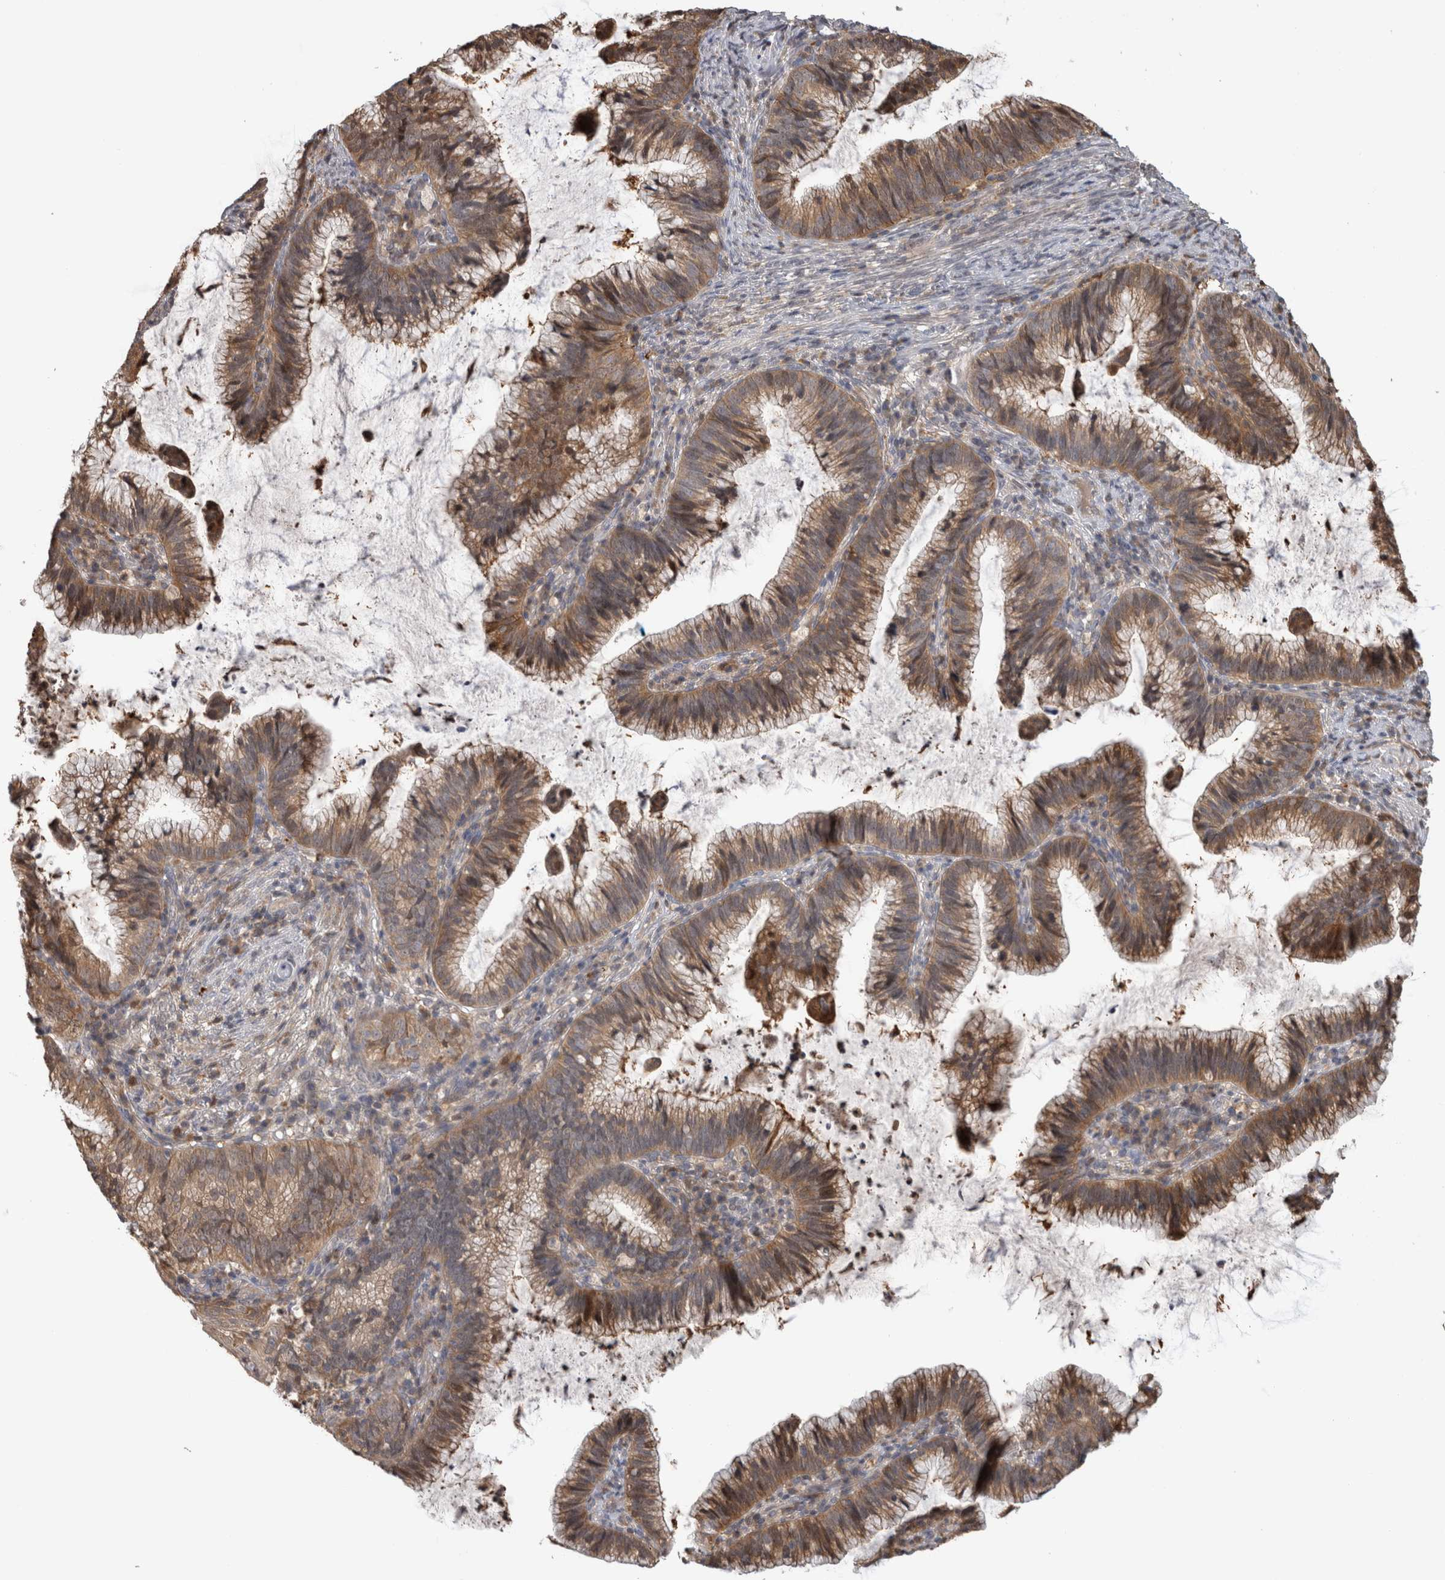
{"staining": {"intensity": "moderate", "quantity": ">75%", "location": "cytoplasmic/membranous"}, "tissue": "cervical cancer", "cell_type": "Tumor cells", "image_type": "cancer", "snomed": [{"axis": "morphology", "description": "Adenocarcinoma, NOS"}, {"axis": "topography", "description": "Cervix"}], "caption": "A brown stain highlights moderate cytoplasmic/membranous staining of a protein in human cervical cancer (adenocarcinoma) tumor cells.", "gene": "USH1G", "patient": {"sex": "female", "age": 36}}